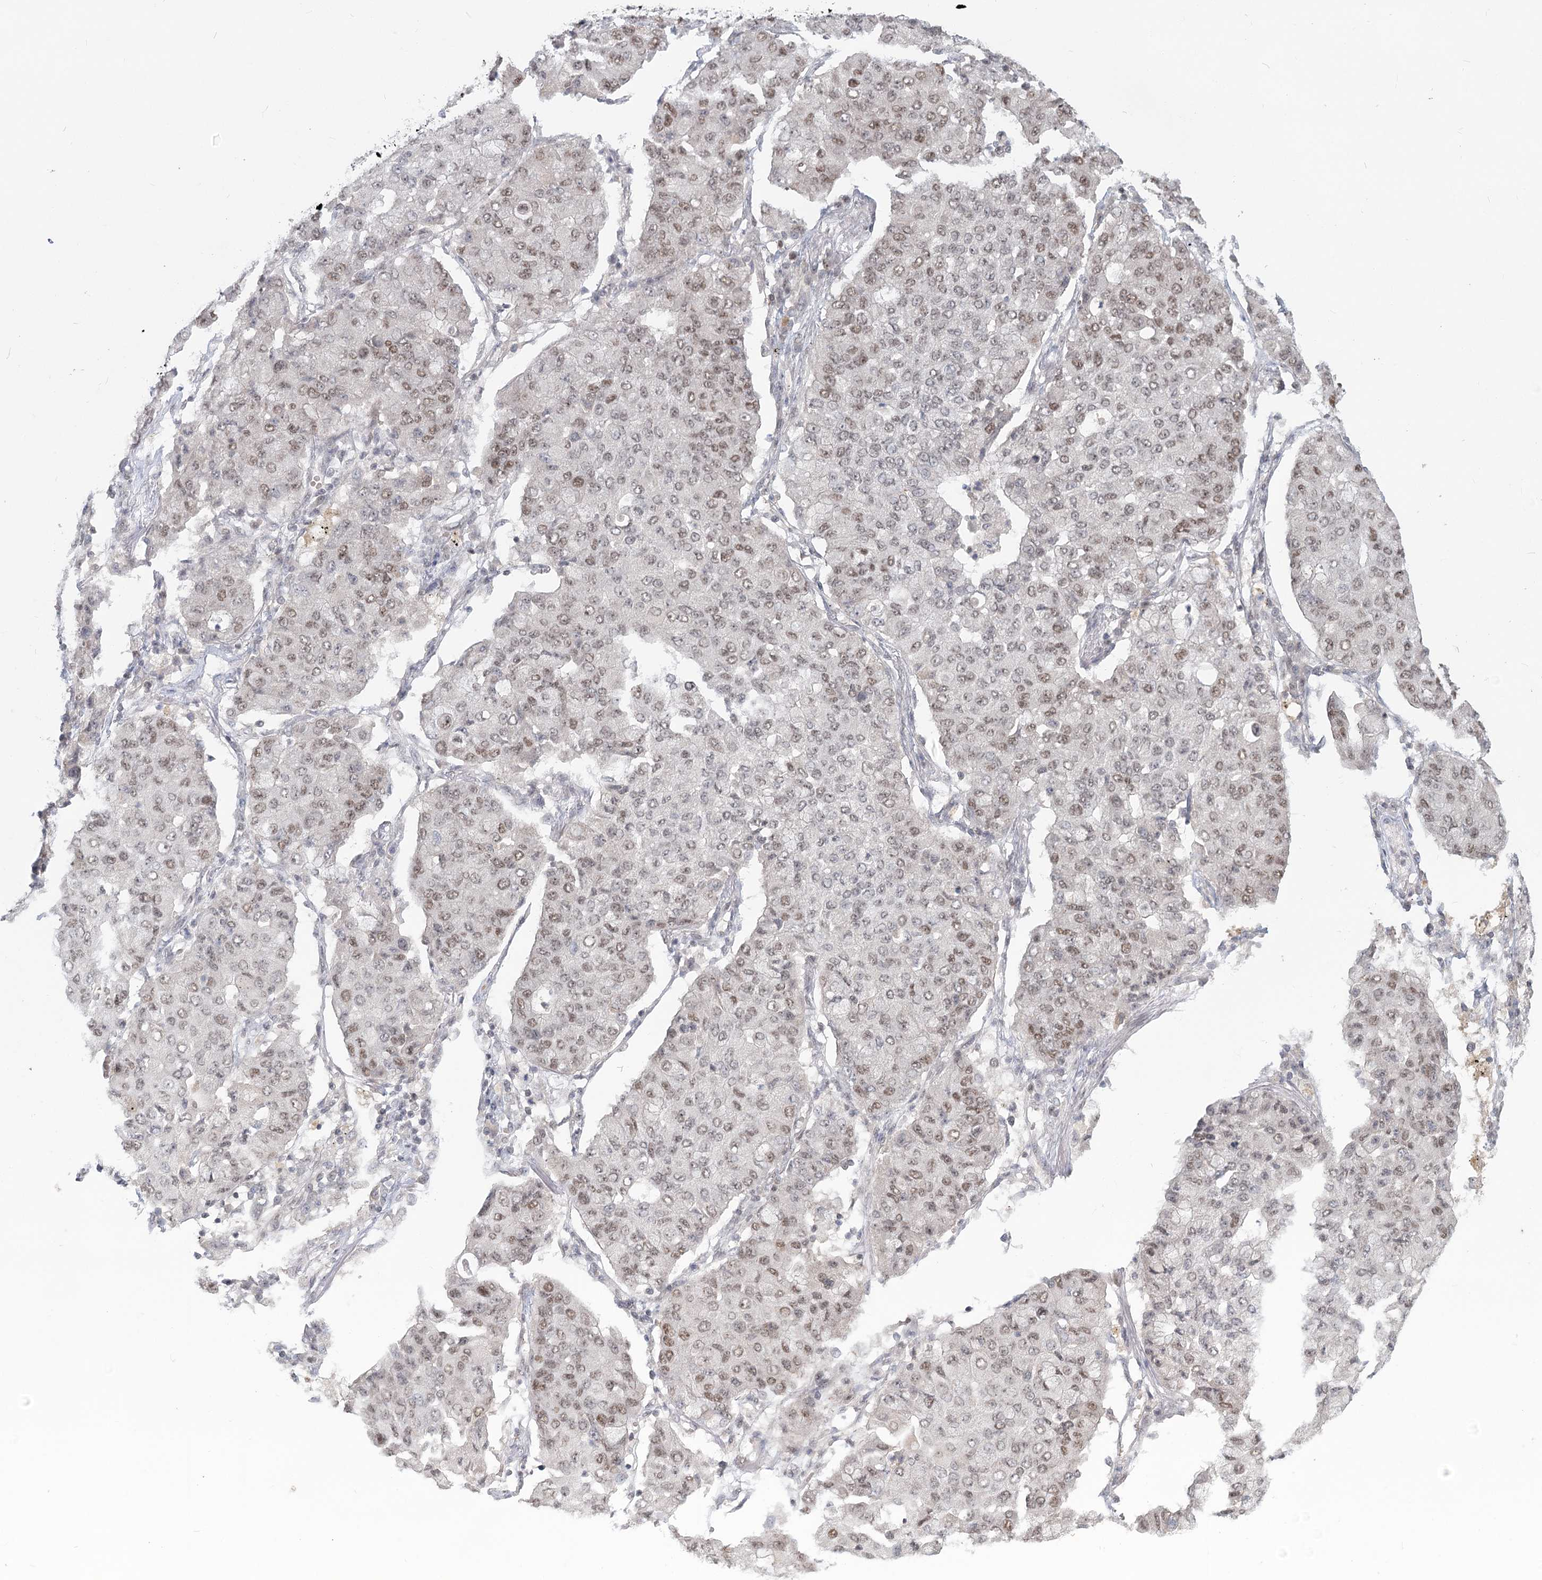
{"staining": {"intensity": "moderate", "quantity": "25%-75%", "location": "nuclear"}, "tissue": "lung cancer", "cell_type": "Tumor cells", "image_type": "cancer", "snomed": [{"axis": "morphology", "description": "Squamous cell carcinoma, NOS"}, {"axis": "topography", "description": "Lung"}], "caption": "Human lung cancer (squamous cell carcinoma) stained with a brown dye shows moderate nuclear positive positivity in approximately 25%-75% of tumor cells.", "gene": "R3HCC1L", "patient": {"sex": "male", "age": 74}}